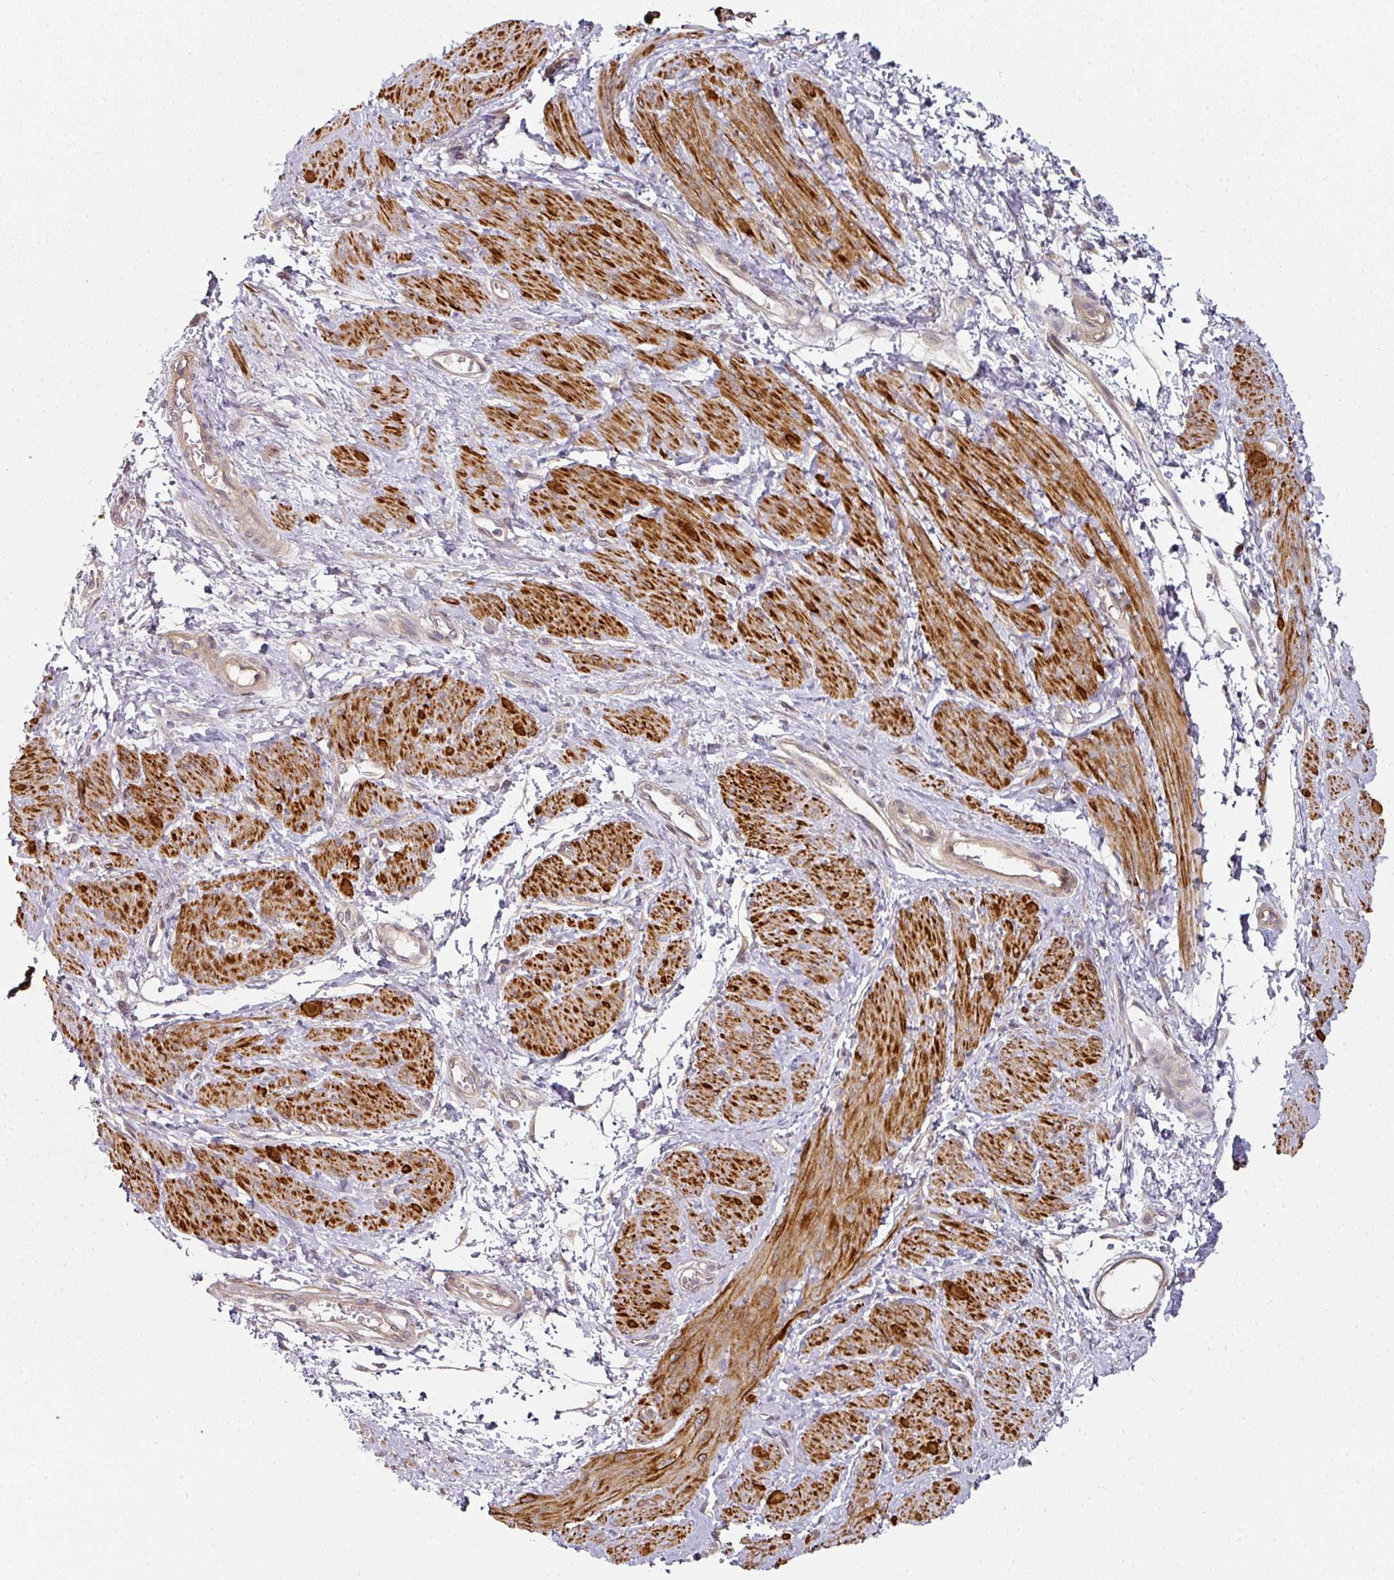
{"staining": {"intensity": "strong", "quantity": "25%-75%", "location": "cytoplasmic/membranous"}, "tissue": "smooth muscle", "cell_type": "Smooth muscle cells", "image_type": "normal", "snomed": [{"axis": "morphology", "description": "Normal tissue, NOS"}, {"axis": "topography", "description": "Smooth muscle"}, {"axis": "topography", "description": "Uterus"}], "caption": "The photomicrograph displays staining of unremarkable smooth muscle, revealing strong cytoplasmic/membranous protein positivity (brown color) within smooth muscle cells. (brown staining indicates protein expression, while blue staining denotes nuclei).", "gene": "MAP2K2", "patient": {"sex": "female", "age": 39}}